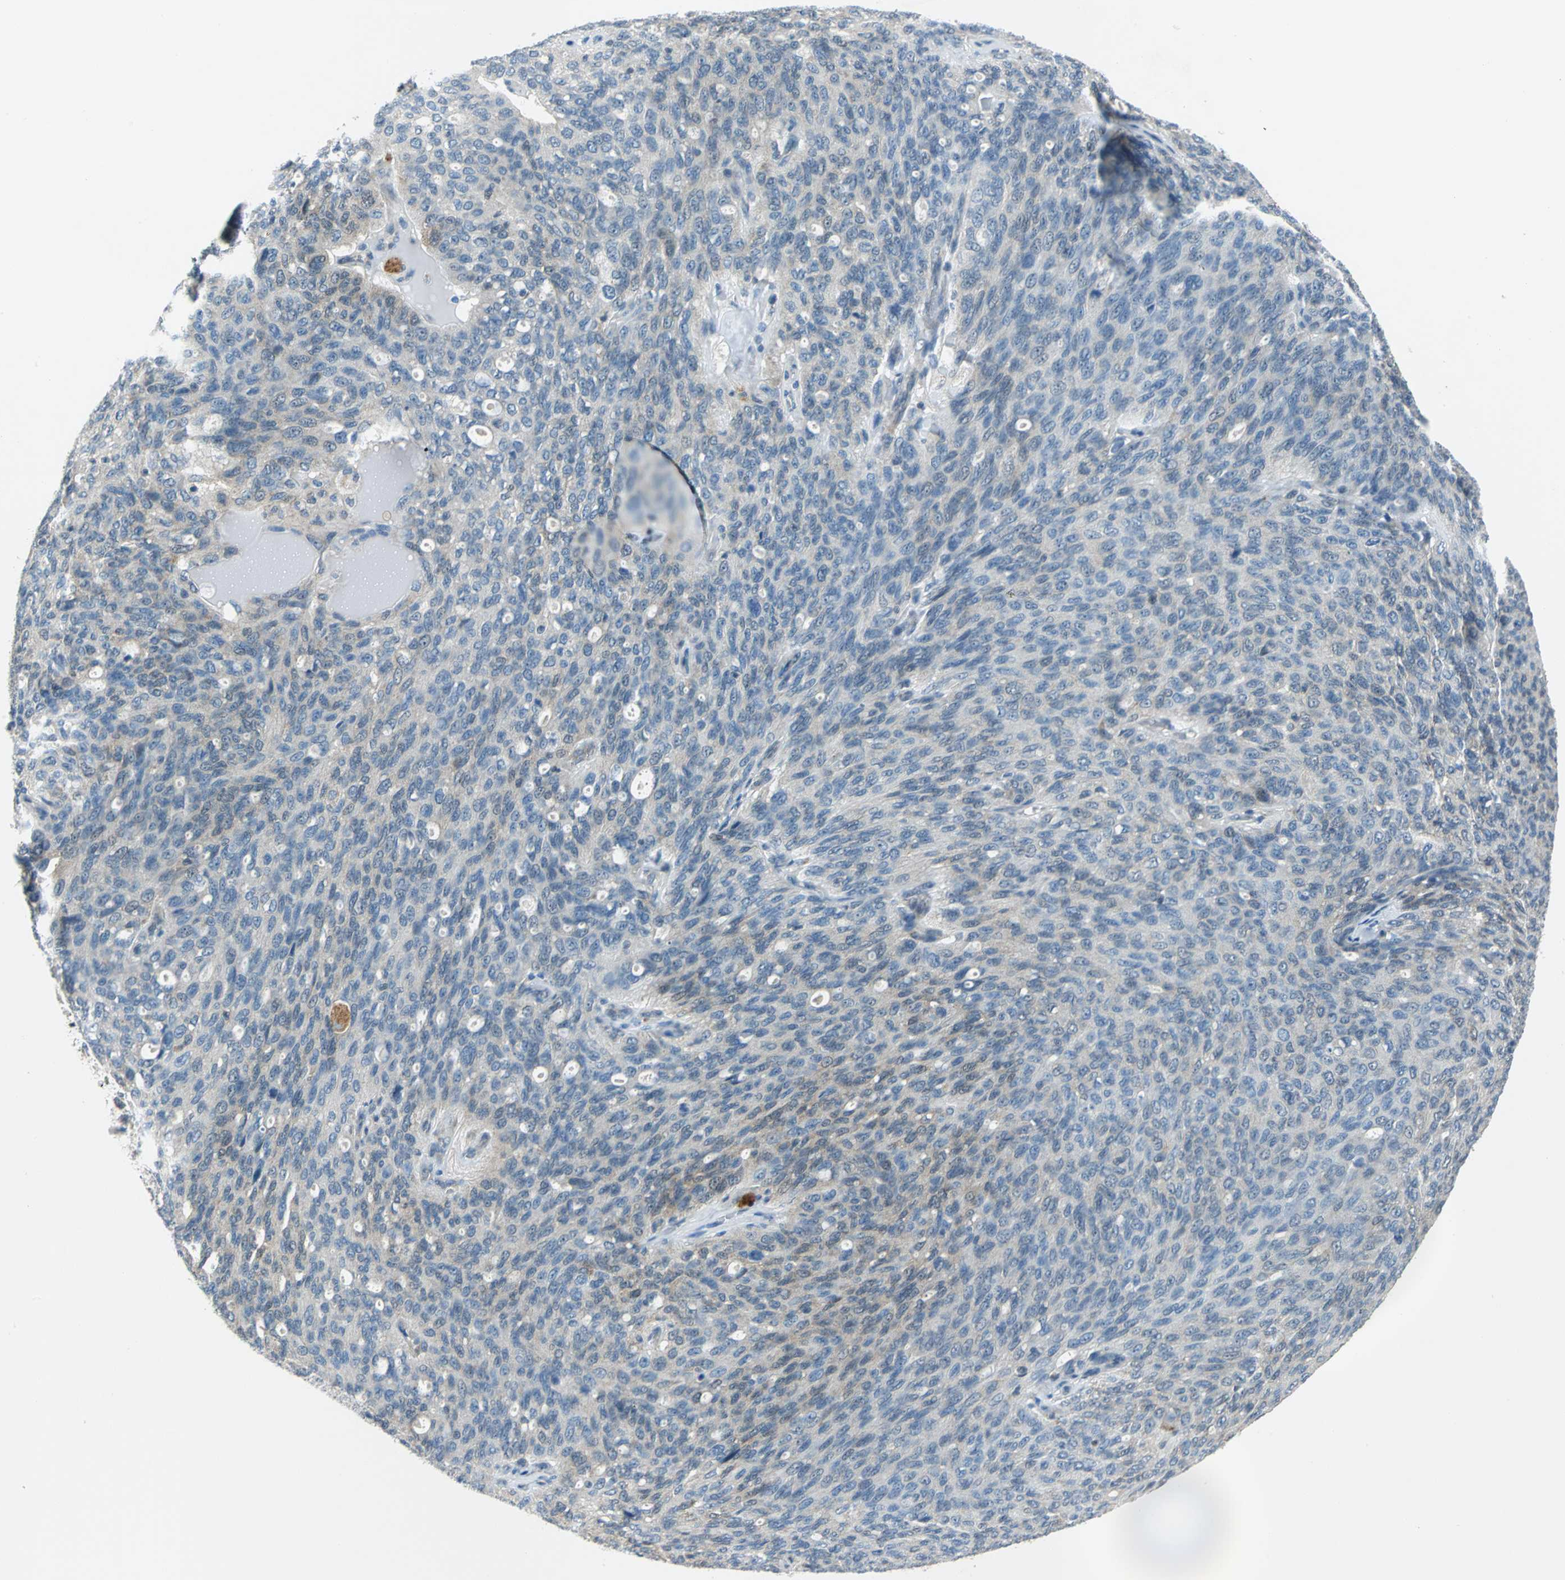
{"staining": {"intensity": "weak", "quantity": "<25%", "location": "cytoplasmic/membranous"}, "tissue": "ovarian cancer", "cell_type": "Tumor cells", "image_type": "cancer", "snomed": [{"axis": "morphology", "description": "Carcinoma, endometroid"}, {"axis": "topography", "description": "Ovary"}], "caption": "Immunohistochemistry image of neoplastic tissue: human ovarian cancer stained with DAB (3,3'-diaminobenzidine) shows no significant protein expression in tumor cells.", "gene": "PIN1", "patient": {"sex": "female", "age": 60}}